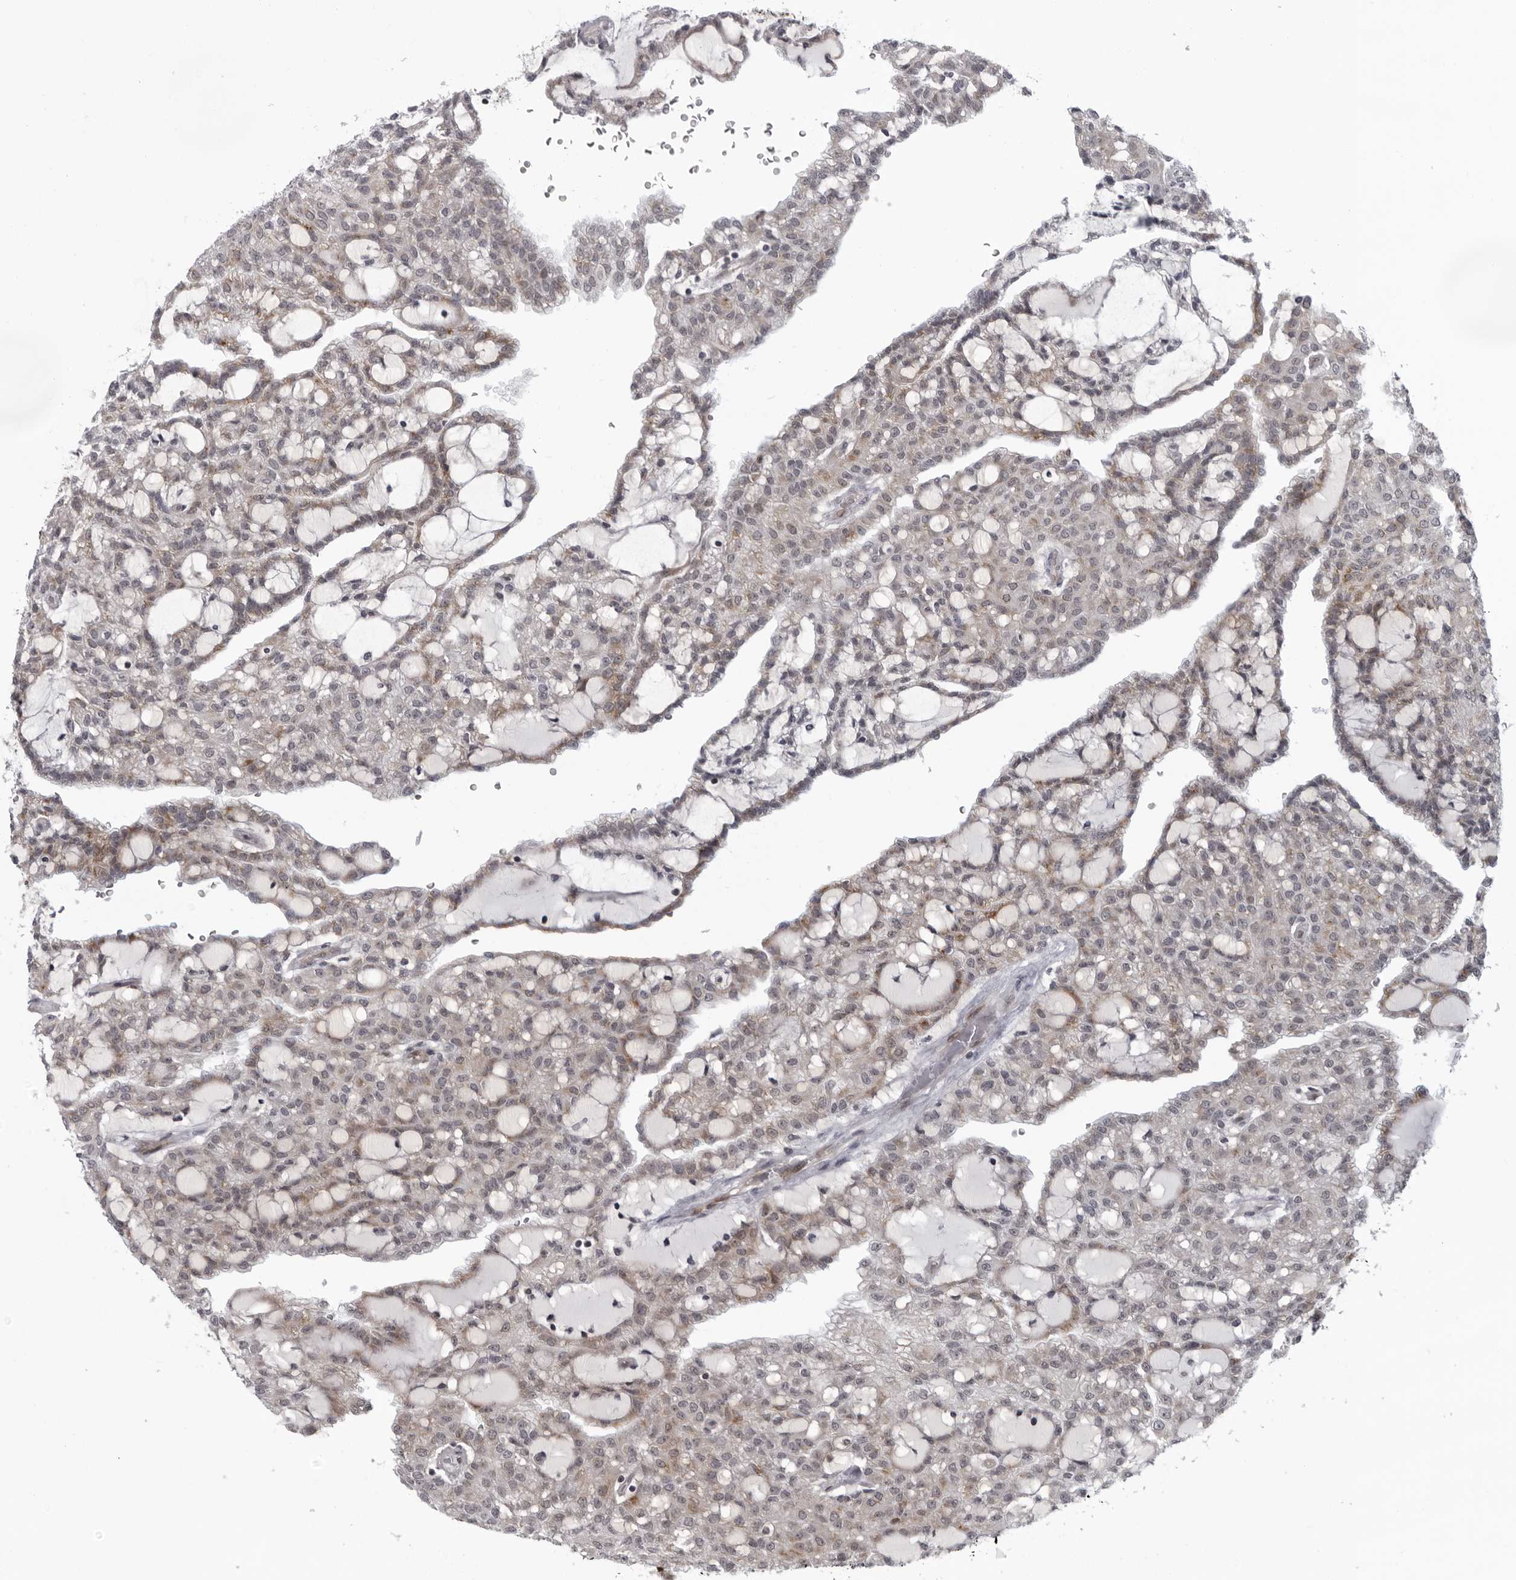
{"staining": {"intensity": "weak", "quantity": "25%-75%", "location": "cytoplasmic/membranous"}, "tissue": "renal cancer", "cell_type": "Tumor cells", "image_type": "cancer", "snomed": [{"axis": "morphology", "description": "Adenocarcinoma, NOS"}, {"axis": "topography", "description": "Kidney"}], "caption": "DAB (3,3'-diaminobenzidine) immunohistochemical staining of human renal cancer demonstrates weak cytoplasmic/membranous protein expression in approximately 25%-75% of tumor cells.", "gene": "MAPK12", "patient": {"sex": "male", "age": 63}}